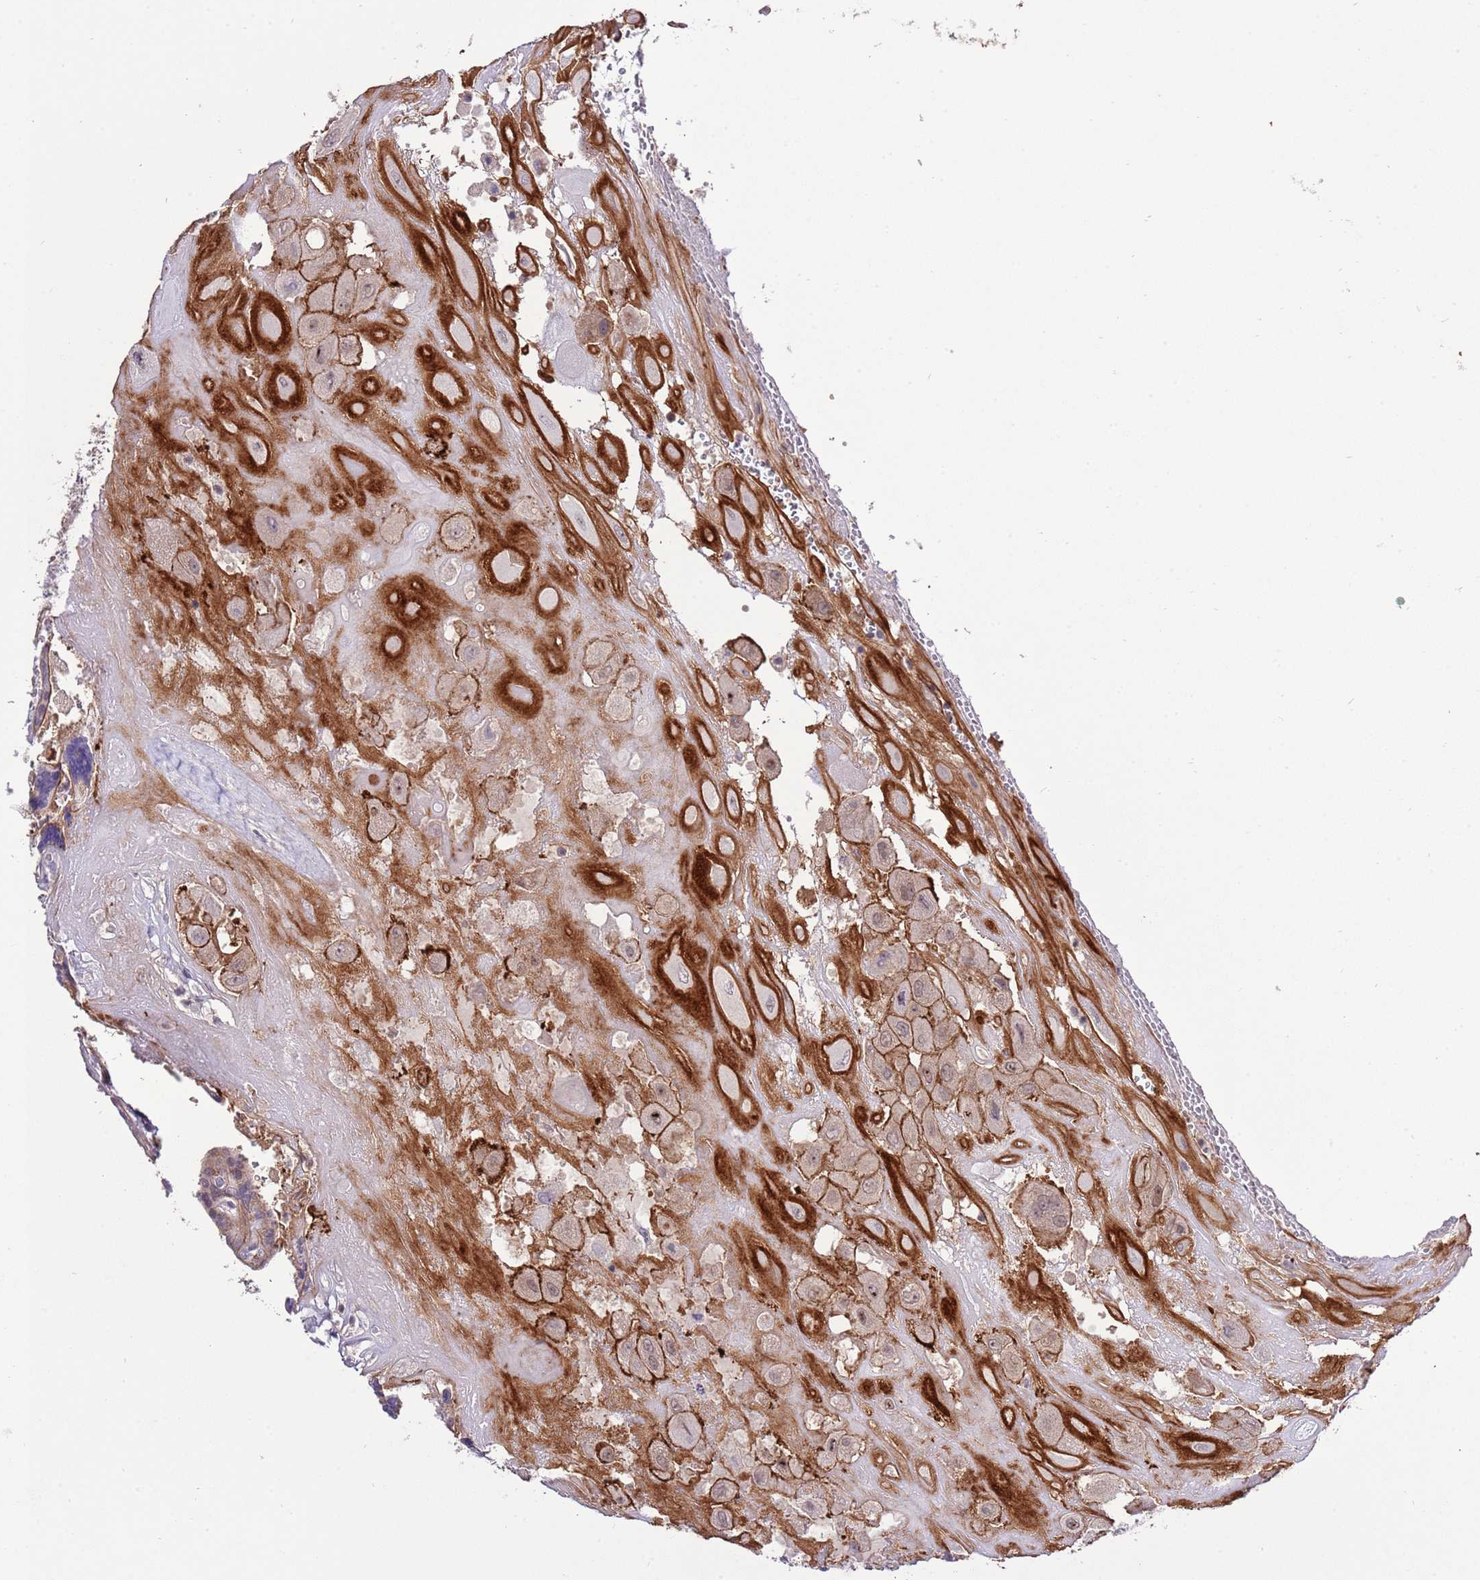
{"staining": {"intensity": "strong", "quantity": "25%-75%", "location": "cytoplasmic/membranous"}, "tissue": "placenta", "cell_type": "Decidual cells", "image_type": "normal", "snomed": [{"axis": "morphology", "description": "Normal tissue, NOS"}, {"axis": "topography", "description": "Placenta"}], "caption": "Approximately 25%-75% of decidual cells in unremarkable human placenta display strong cytoplasmic/membranous protein expression as visualized by brown immunohistochemical staining.", "gene": "EFHD1", "patient": {"sex": "female", "age": 32}}